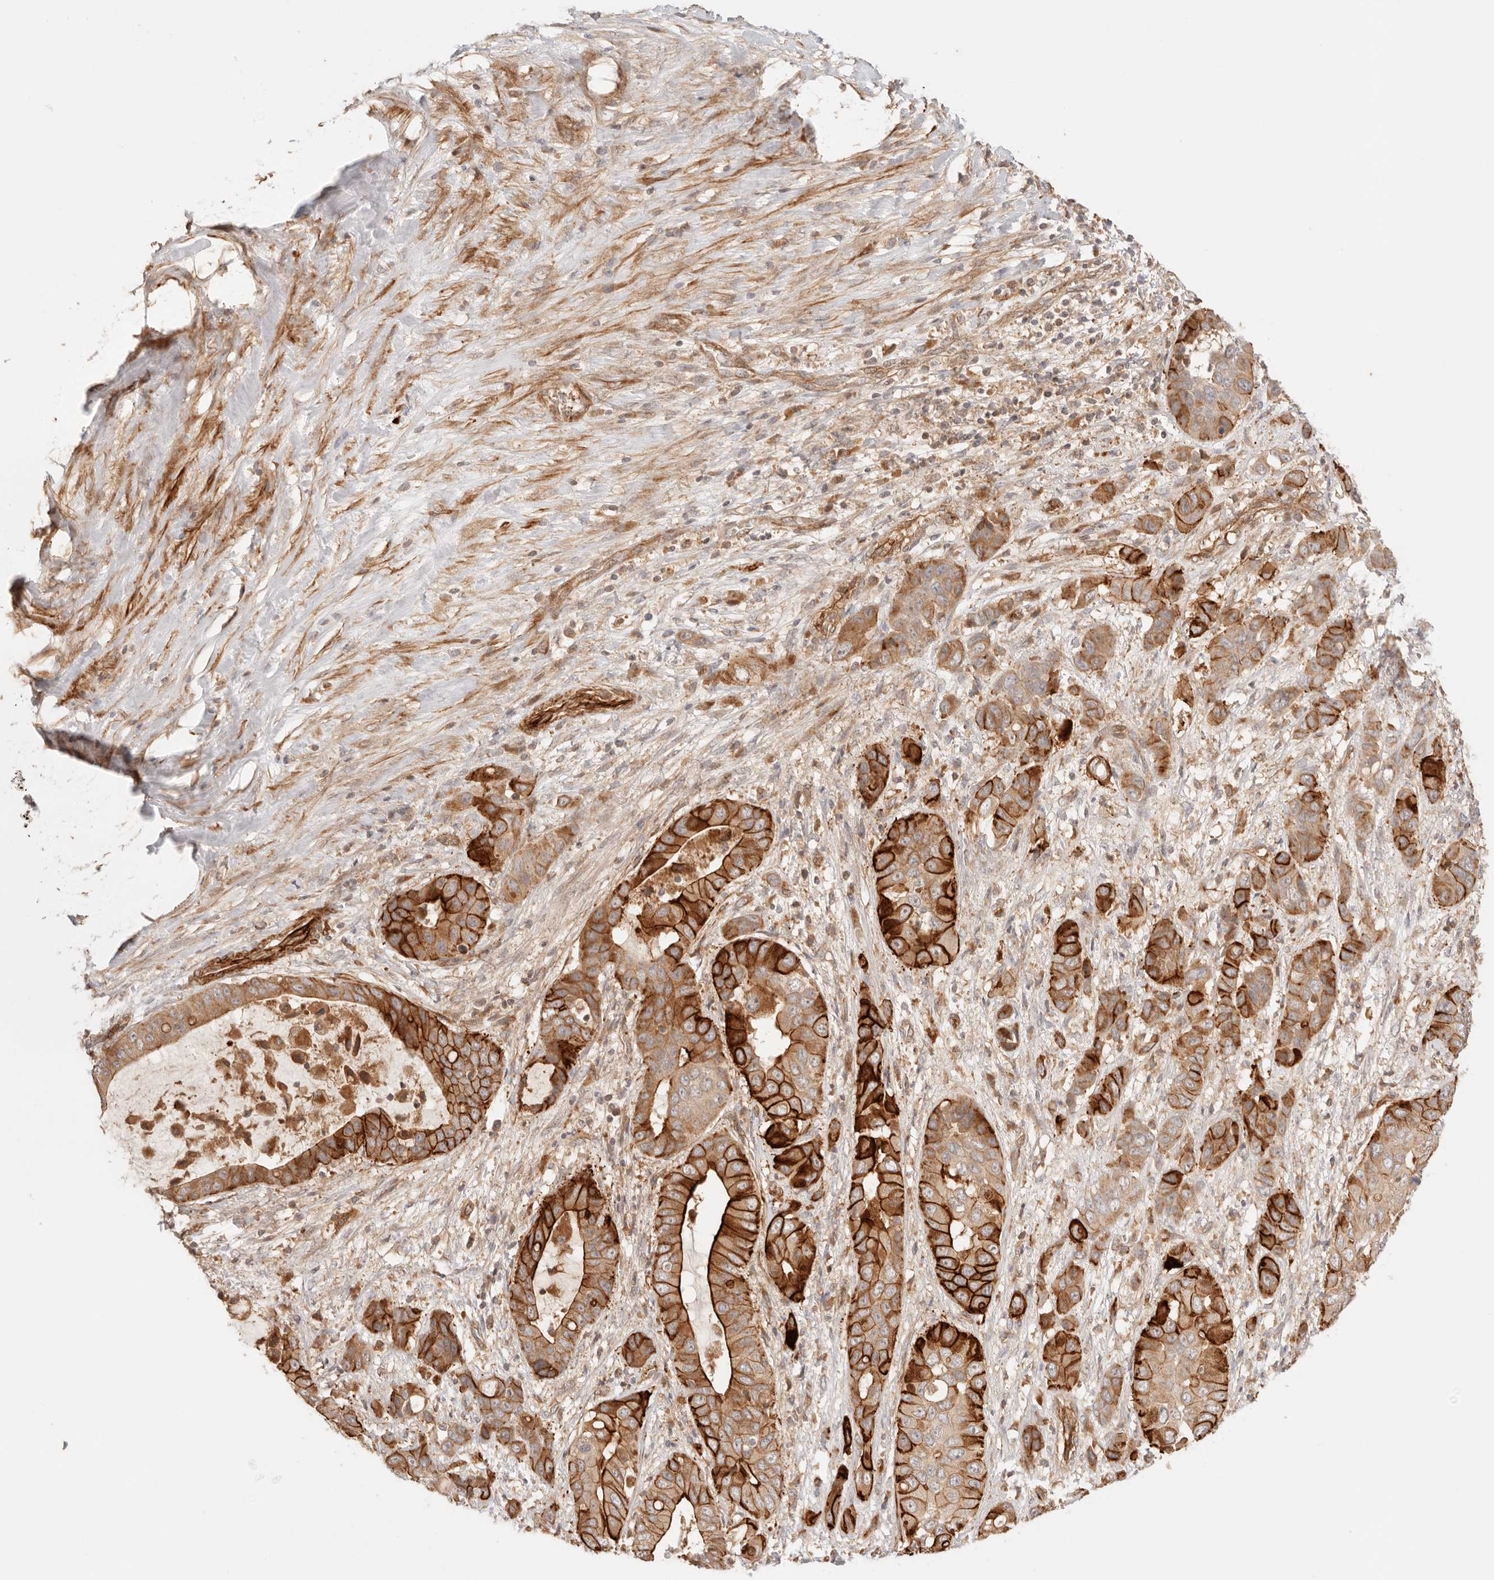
{"staining": {"intensity": "strong", "quantity": ">75%", "location": "cytoplasmic/membranous"}, "tissue": "liver cancer", "cell_type": "Tumor cells", "image_type": "cancer", "snomed": [{"axis": "morphology", "description": "Cholangiocarcinoma"}, {"axis": "topography", "description": "Liver"}], "caption": "An immunohistochemistry histopathology image of neoplastic tissue is shown. Protein staining in brown labels strong cytoplasmic/membranous positivity in liver cancer within tumor cells.", "gene": "IL1R2", "patient": {"sex": "female", "age": 52}}